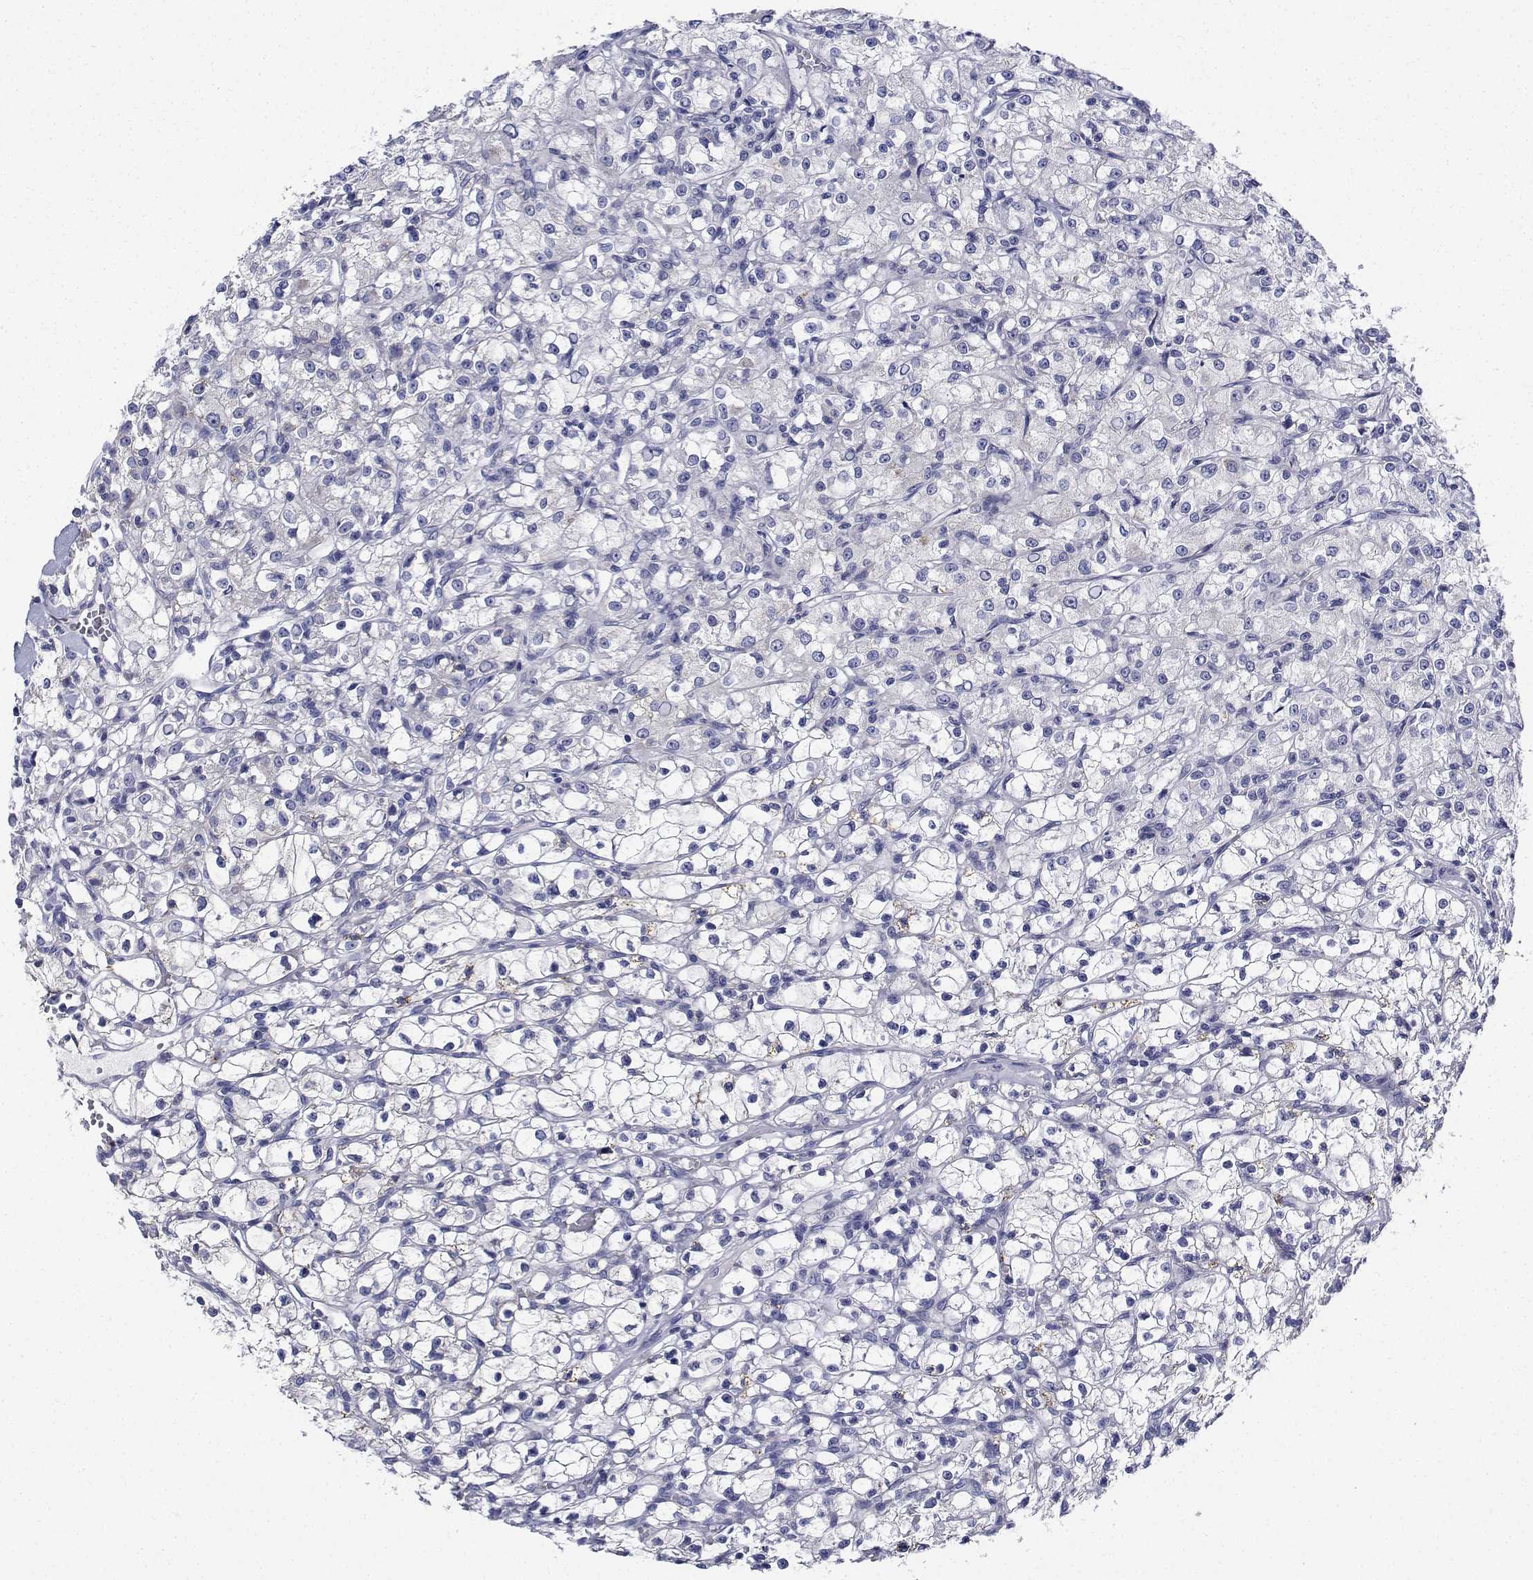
{"staining": {"intensity": "negative", "quantity": "none", "location": "none"}, "tissue": "renal cancer", "cell_type": "Tumor cells", "image_type": "cancer", "snomed": [{"axis": "morphology", "description": "Adenocarcinoma, NOS"}, {"axis": "topography", "description": "Kidney"}], "caption": "This is a histopathology image of immunohistochemistry staining of renal adenocarcinoma, which shows no positivity in tumor cells. The staining is performed using DAB brown chromogen with nuclei counter-stained in using hematoxylin.", "gene": "CDHR3", "patient": {"sex": "female", "age": 59}}